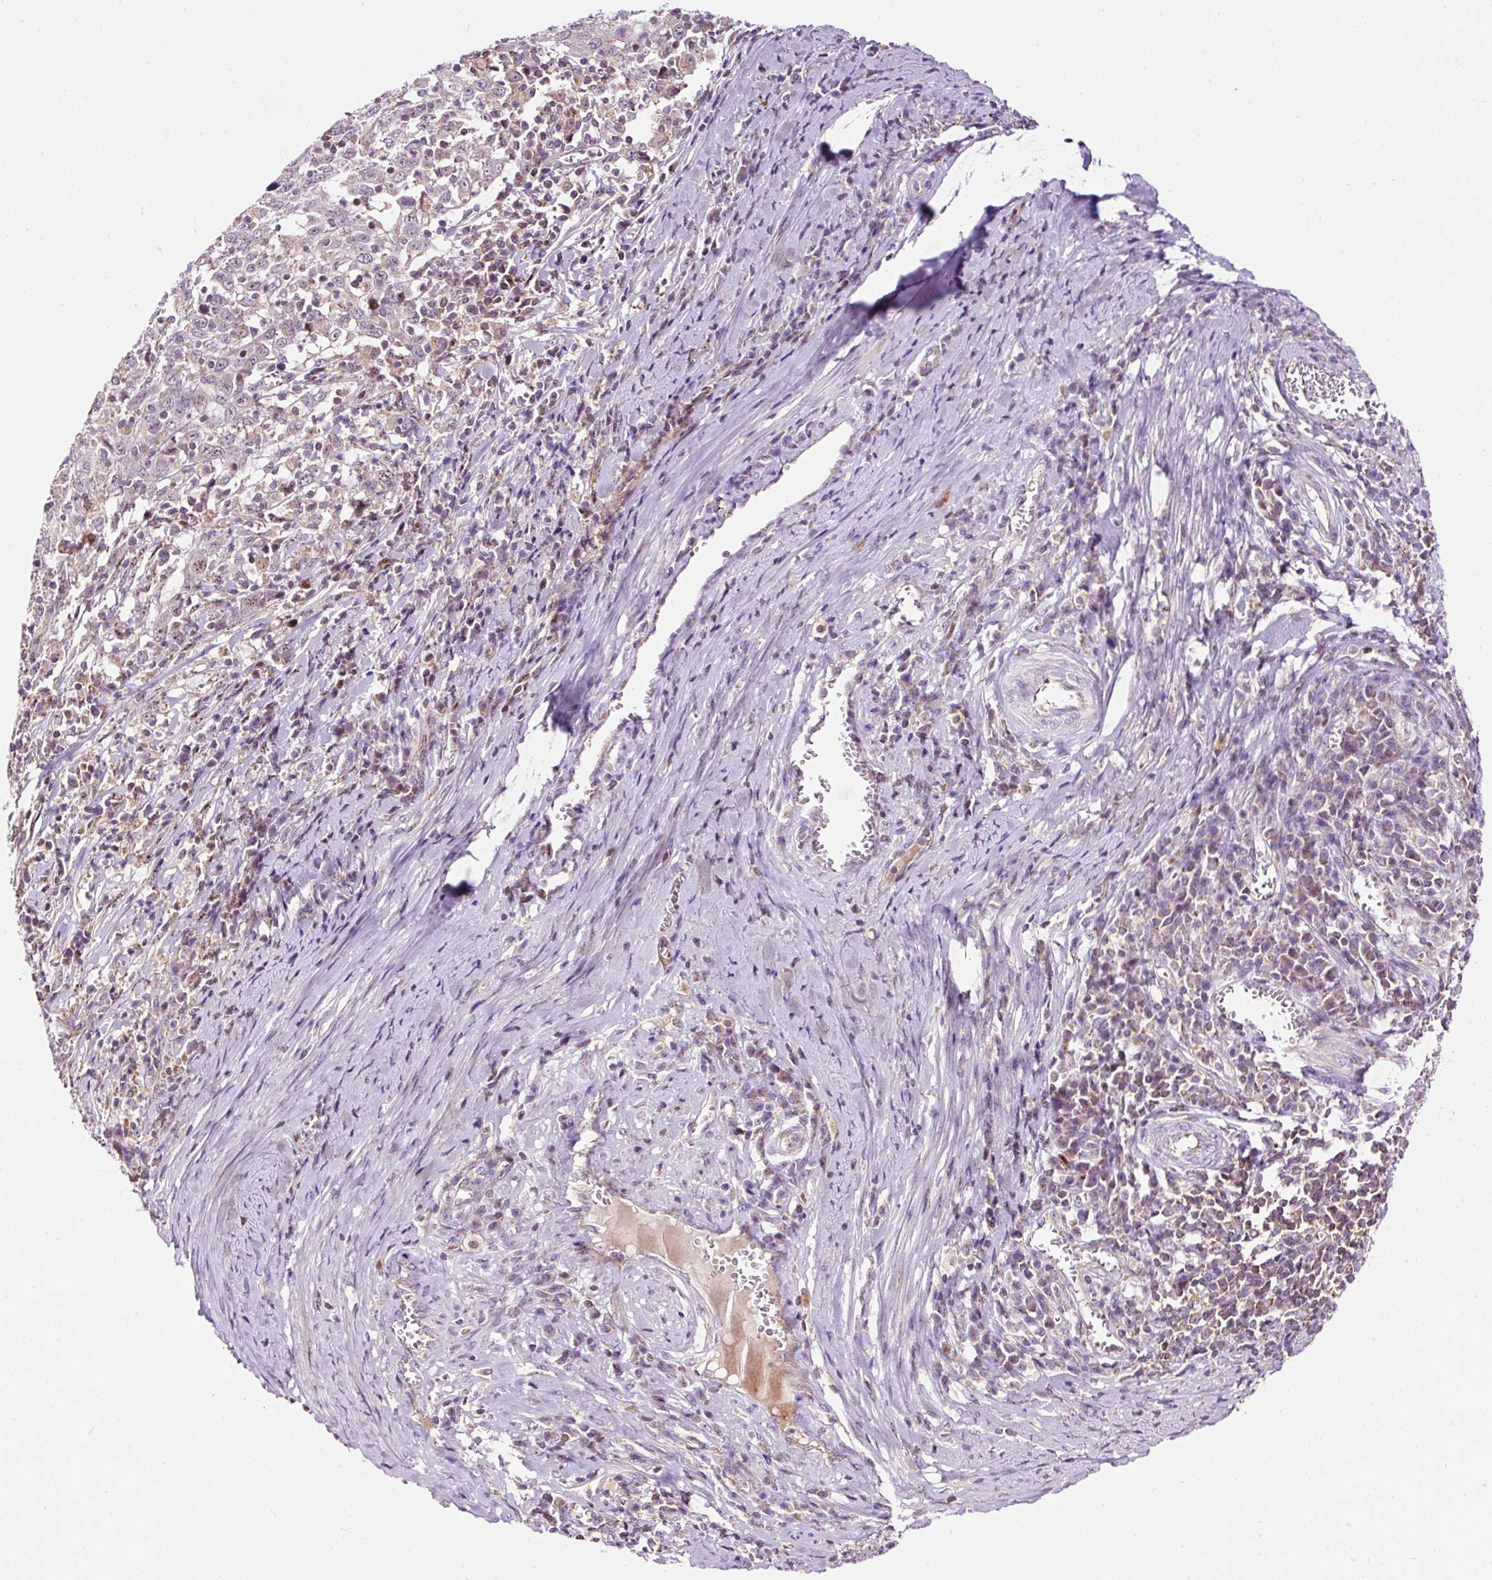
{"staining": {"intensity": "negative", "quantity": "none", "location": "none"}, "tissue": "cervical cancer", "cell_type": "Tumor cells", "image_type": "cancer", "snomed": [{"axis": "morphology", "description": "Squamous cell carcinoma, NOS"}, {"axis": "topography", "description": "Cervix"}], "caption": "Tumor cells are negative for protein expression in human cervical cancer (squamous cell carcinoma).", "gene": "BOLA3", "patient": {"sex": "female", "age": 46}}